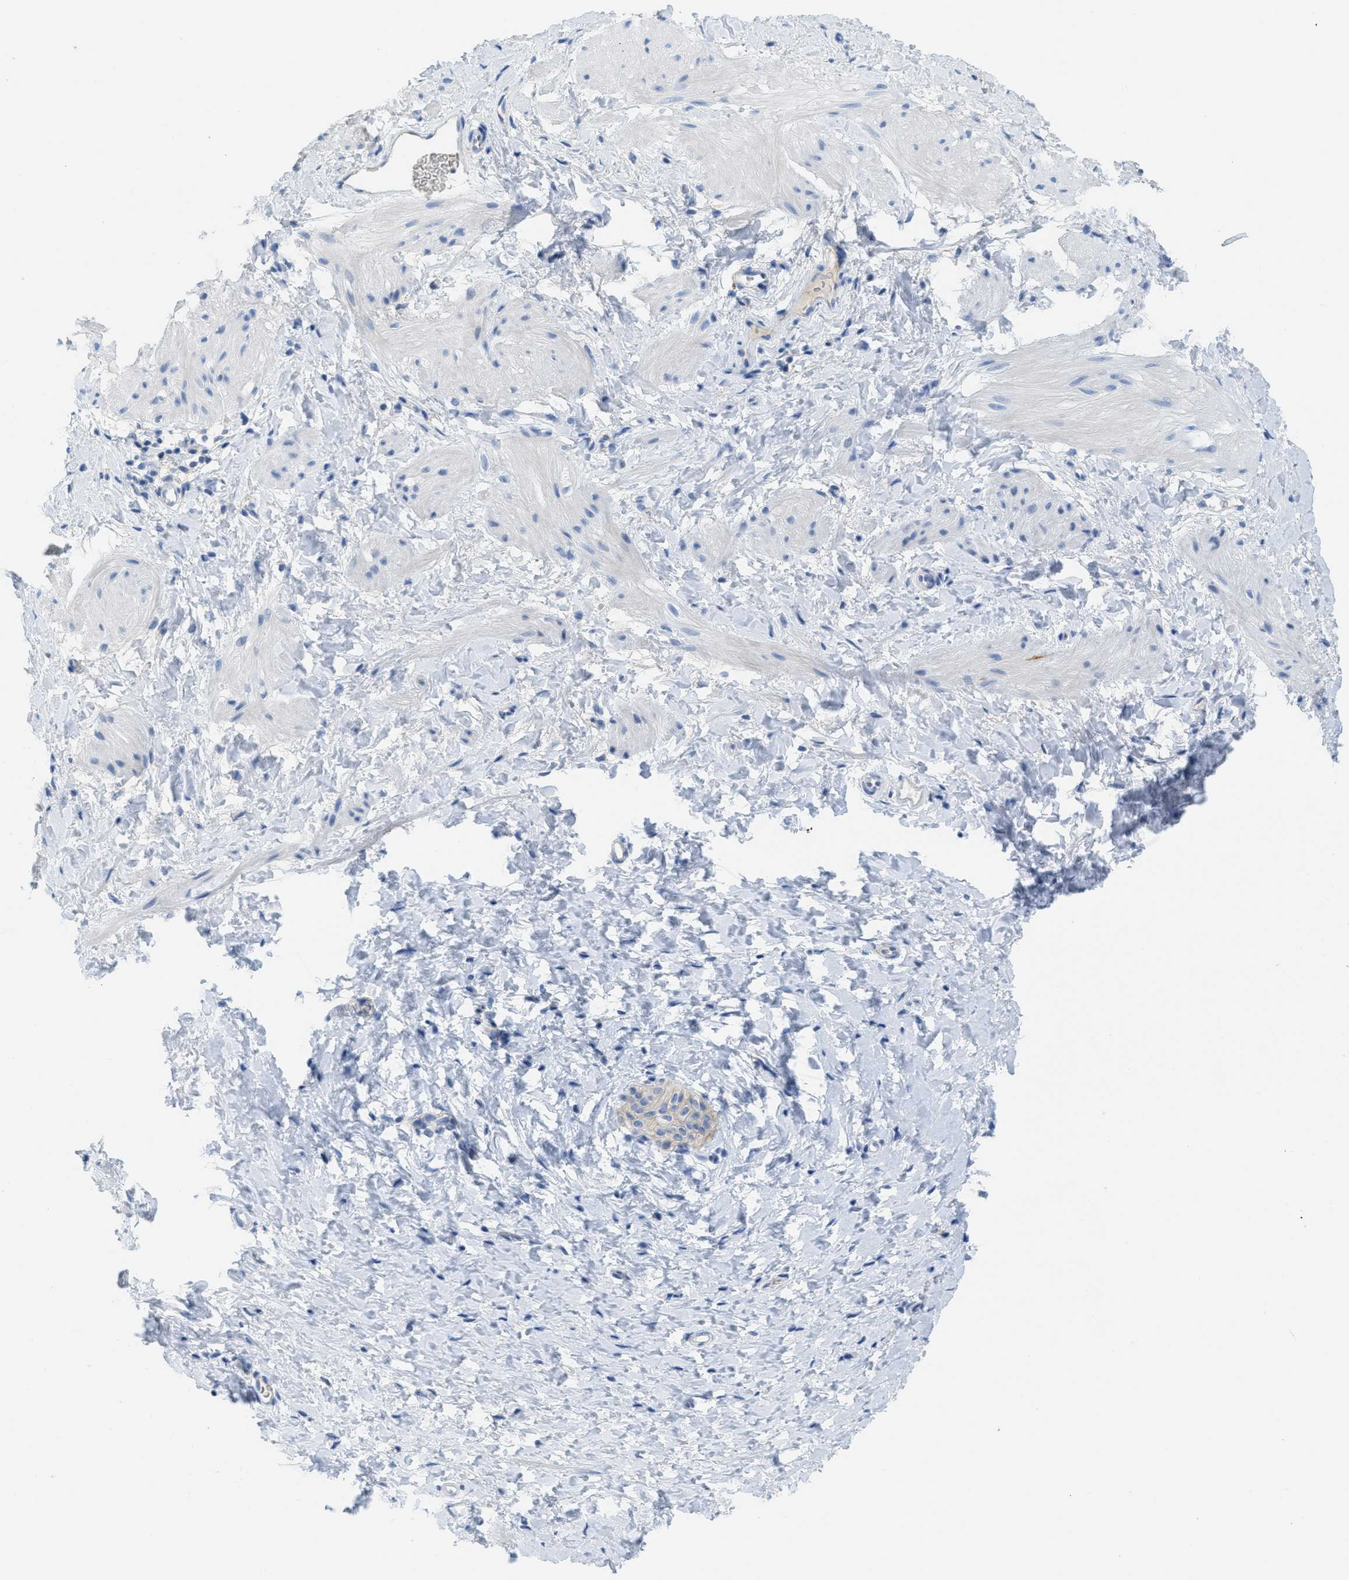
{"staining": {"intensity": "negative", "quantity": "none", "location": "none"}, "tissue": "smooth muscle", "cell_type": "Smooth muscle cells", "image_type": "normal", "snomed": [{"axis": "morphology", "description": "Normal tissue, NOS"}, {"axis": "topography", "description": "Smooth muscle"}], "caption": "This is an IHC histopathology image of normal smooth muscle. There is no staining in smooth muscle cells.", "gene": "CNNM4", "patient": {"sex": "male", "age": 16}}